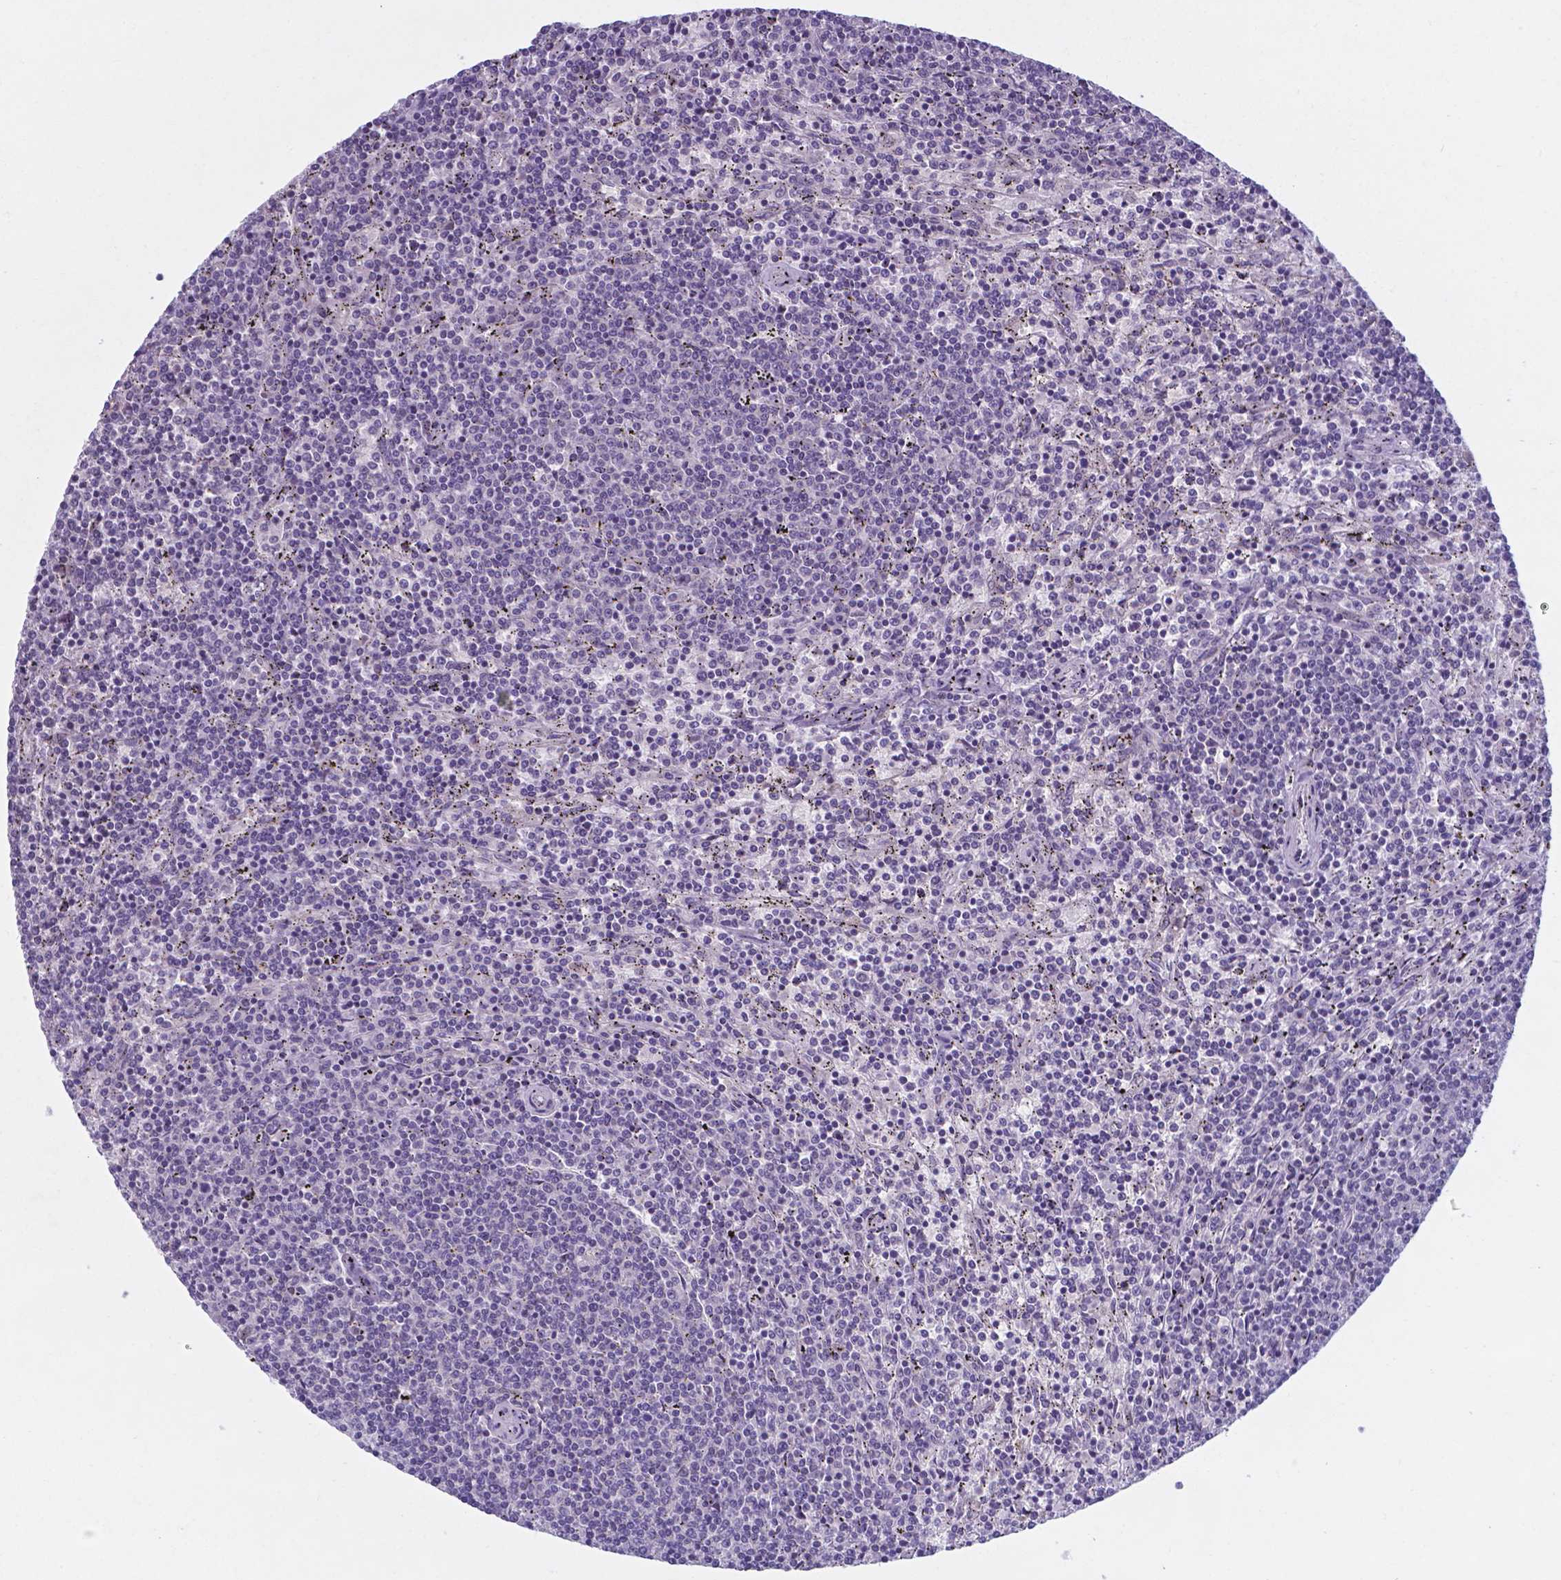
{"staining": {"intensity": "negative", "quantity": "none", "location": "none"}, "tissue": "lymphoma", "cell_type": "Tumor cells", "image_type": "cancer", "snomed": [{"axis": "morphology", "description": "Malignant lymphoma, non-Hodgkin's type, Low grade"}, {"axis": "topography", "description": "Spleen"}], "caption": "Image shows no protein positivity in tumor cells of malignant lymphoma, non-Hodgkin's type (low-grade) tissue.", "gene": "AP5B1", "patient": {"sex": "female", "age": 50}}